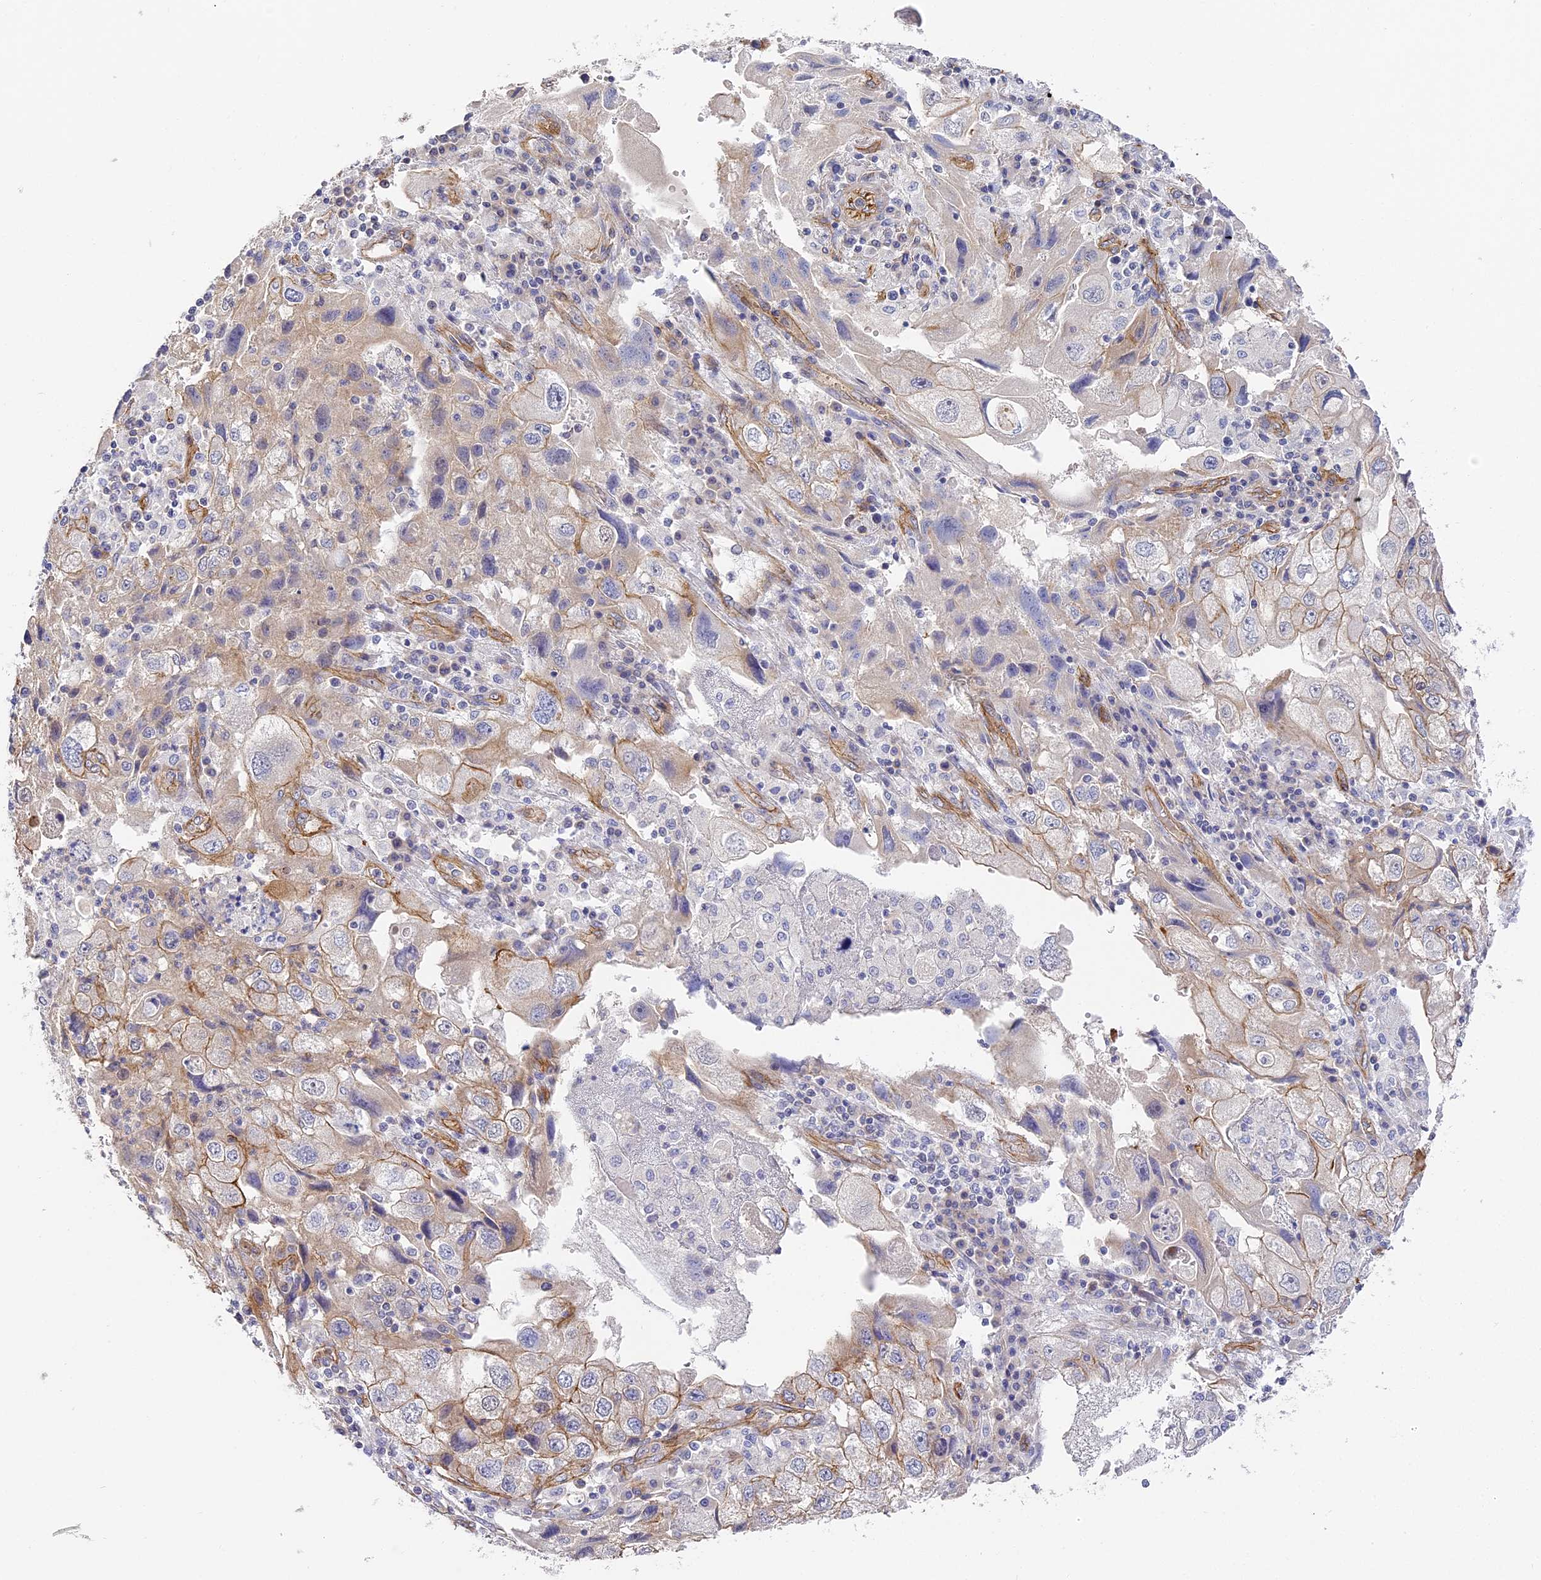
{"staining": {"intensity": "moderate", "quantity": "<25%", "location": "cytoplasmic/membranous"}, "tissue": "endometrial cancer", "cell_type": "Tumor cells", "image_type": "cancer", "snomed": [{"axis": "morphology", "description": "Adenocarcinoma, NOS"}, {"axis": "topography", "description": "Endometrium"}], "caption": "Immunohistochemical staining of human endometrial cancer (adenocarcinoma) reveals moderate cytoplasmic/membranous protein expression in about <25% of tumor cells.", "gene": "CCDC30", "patient": {"sex": "female", "age": 49}}